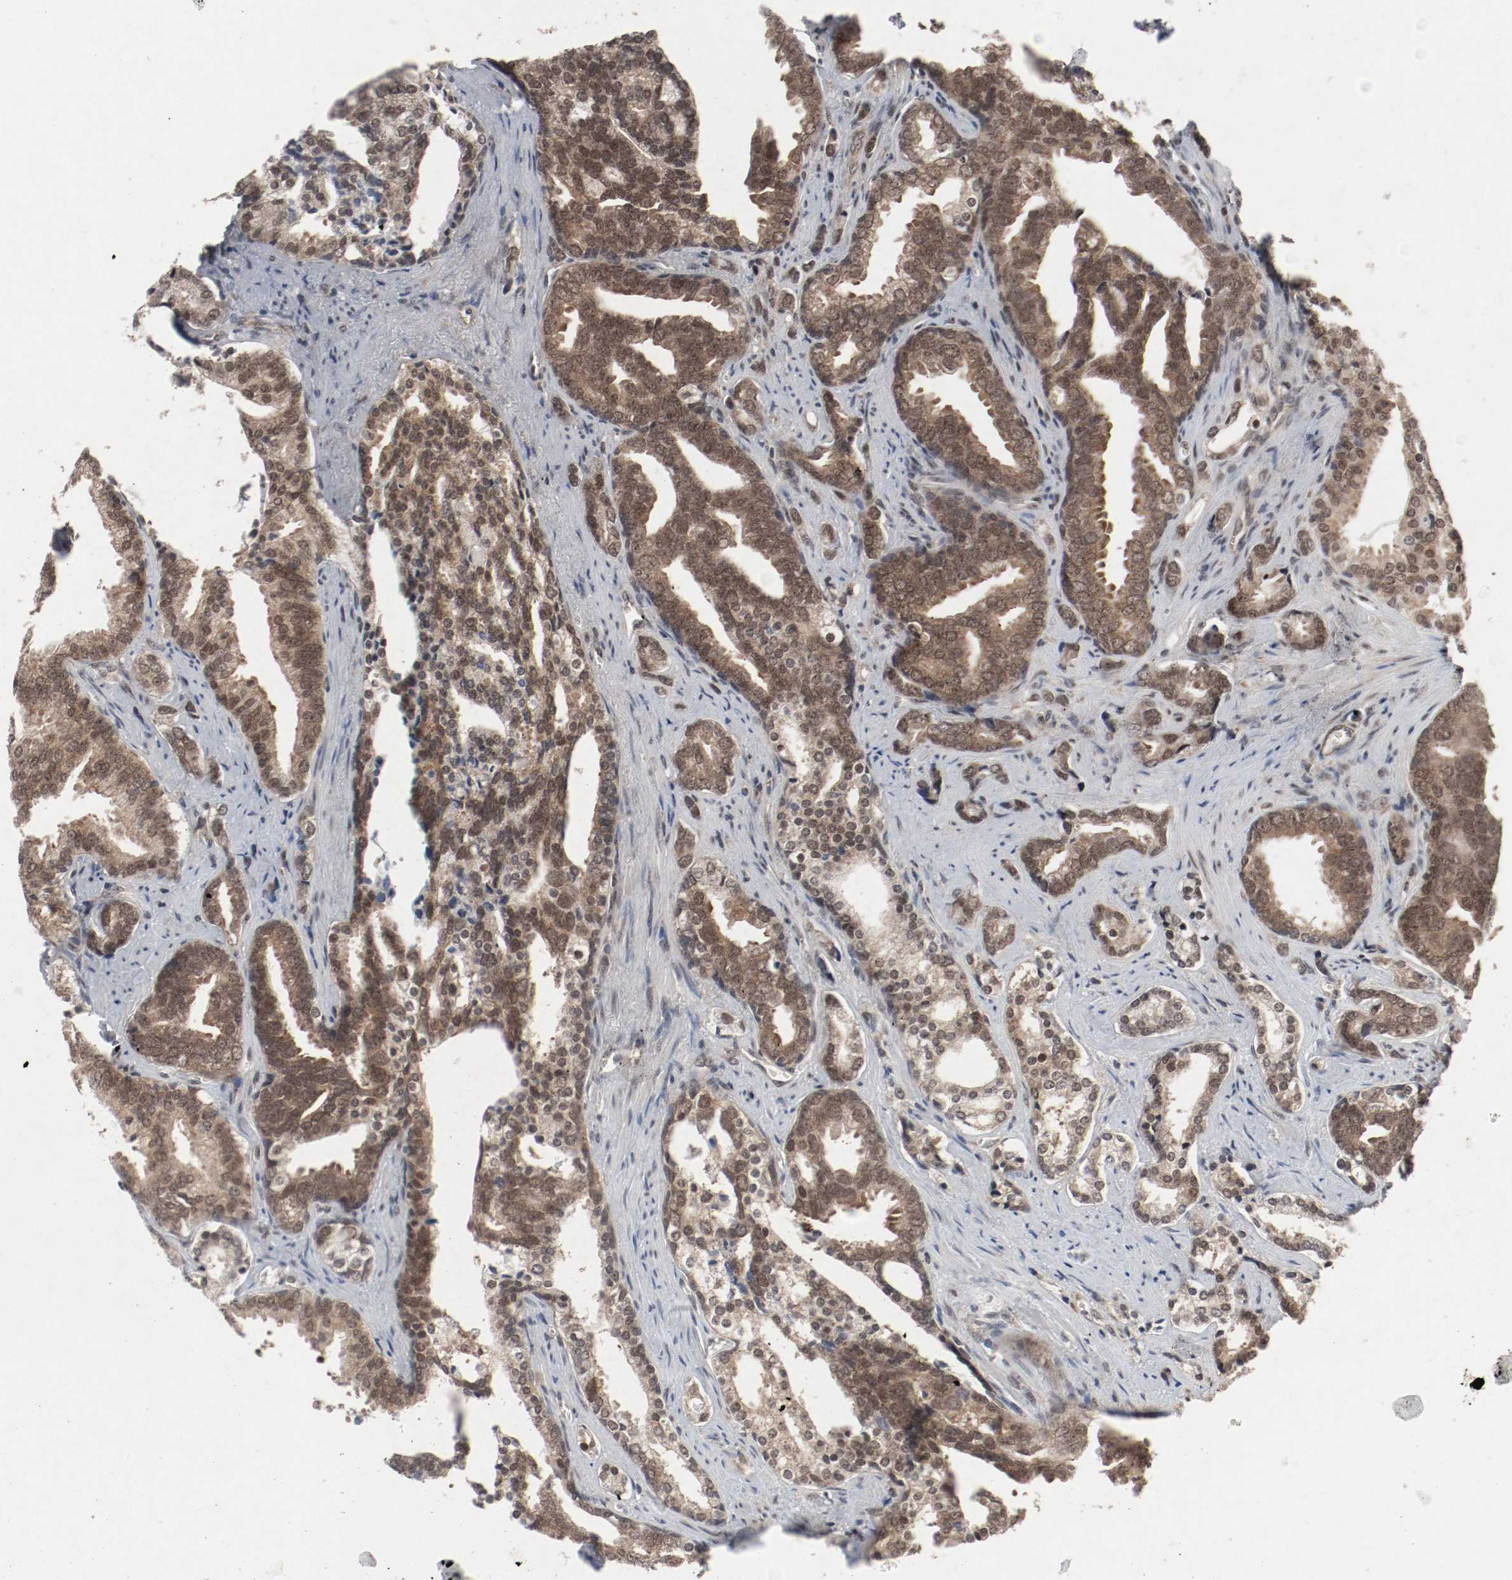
{"staining": {"intensity": "moderate", "quantity": ">75%", "location": "cytoplasmic/membranous,nuclear"}, "tissue": "prostate cancer", "cell_type": "Tumor cells", "image_type": "cancer", "snomed": [{"axis": "morphology", "description": "Adenocarcinoma, High grade"}, {"axis": "topography", "description": "Prostate"}], "caption": "IHC (DAB) staining of human prostate cancer (adenocarcinoma (high-grade)) exhibits moderate cytoplasmic/membranous and nuclear protein positivity in approximately >75% of tumor cells.", "gene": "CSNK2B", "patient": {"sex": "male", "age": 67}}